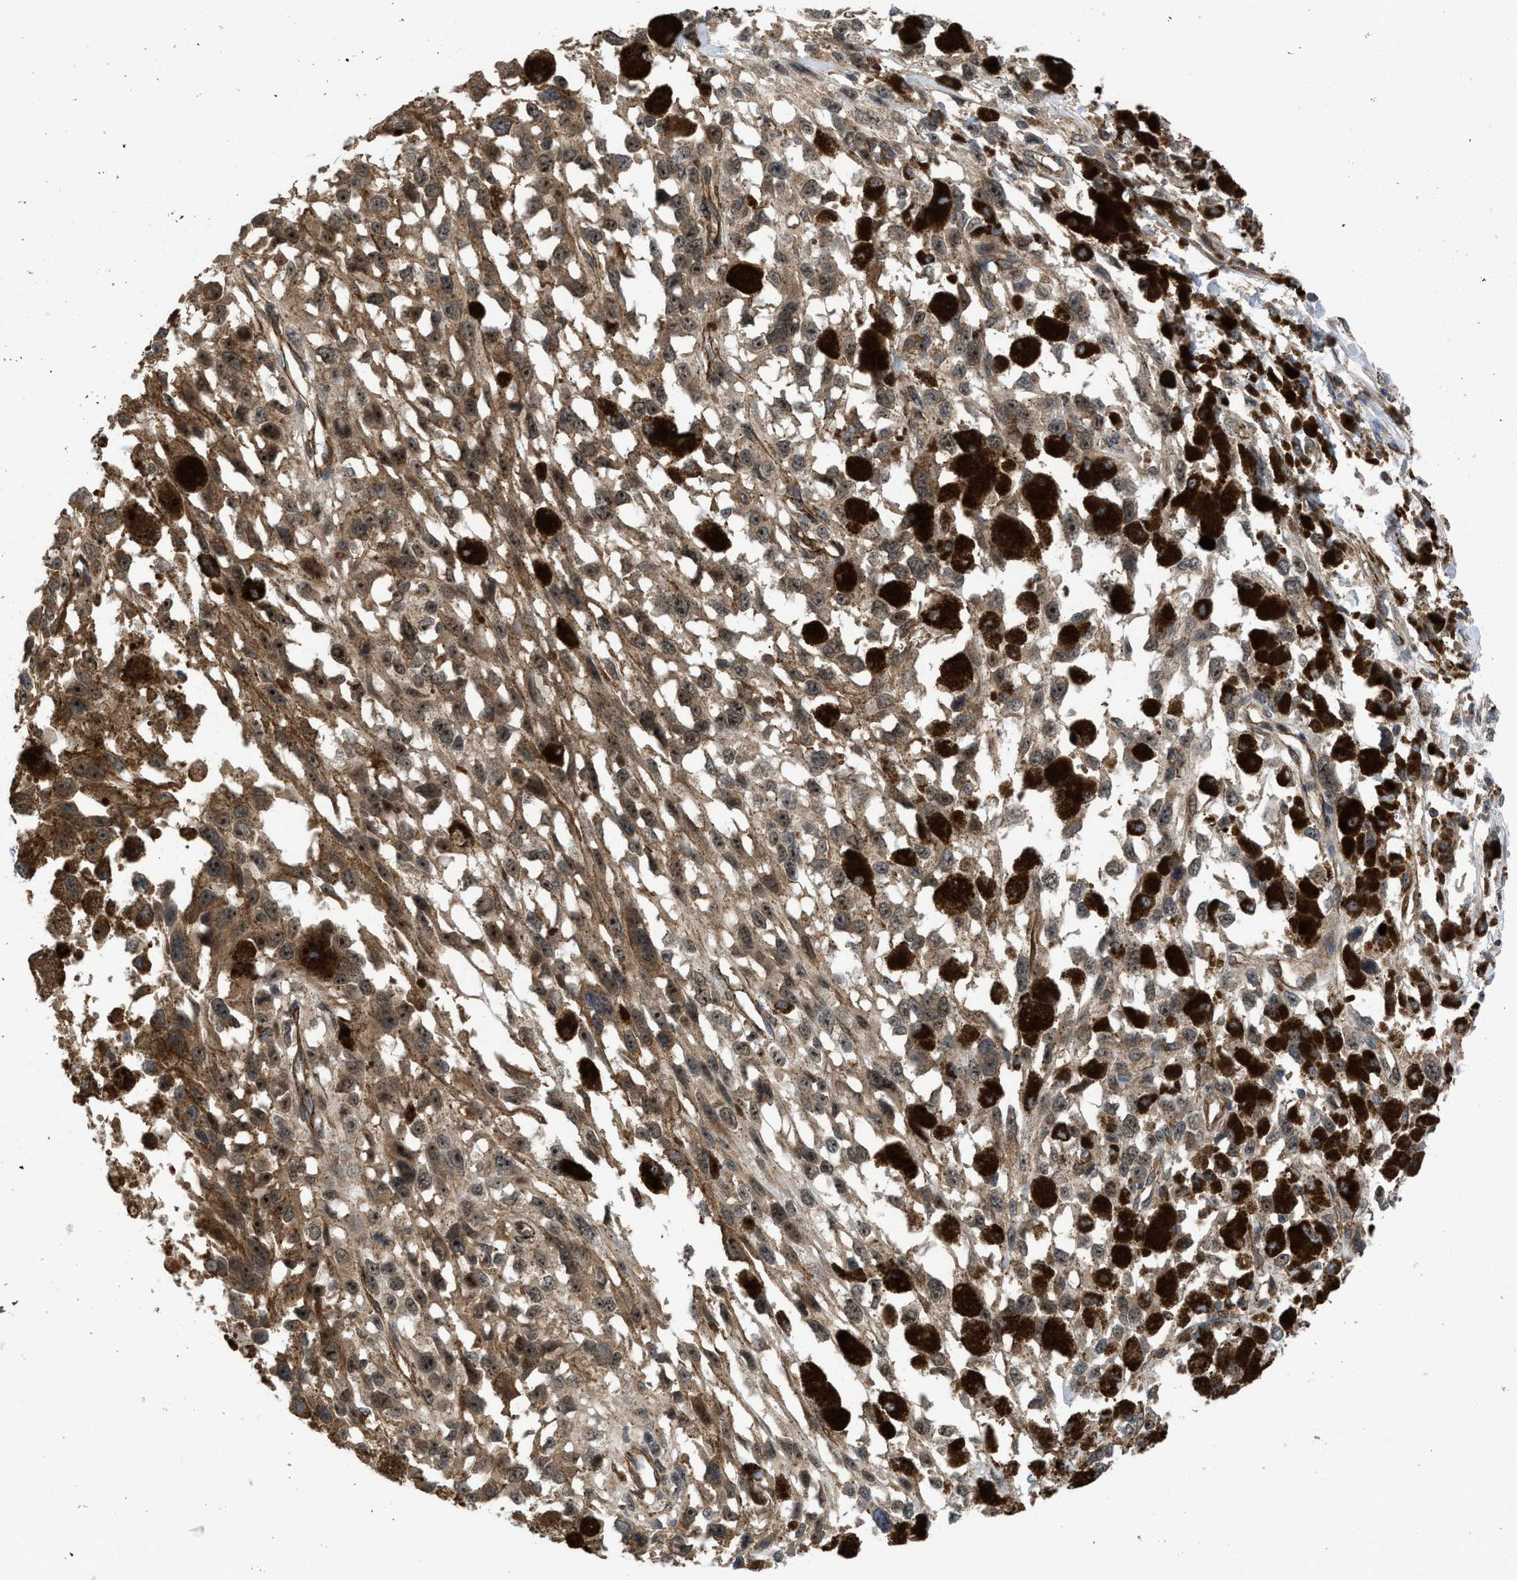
{"staining": {"intensity": "moderate", "quantity": ">75%", "location": "cytoplasmic/membranous,nuclear"}, "tissue": "melanoma", "cell_type": "Tumor cells", "image_type": "cancer", "snomed": [{"axis": "morphology", "description": "Malignant melanoma, Metastatic site"}, {"axis": "topography", "description": "Lymph node"}], "caption": "This image reveals immunohistochemistry (IHC) staining of human melanoma, with medium moderate cytoplasmic/membranous and nuclear positivity in about >75% of tumor cells.", "gene": "GPATCH2L", "patient": {"sex": "male", "age": 59}}